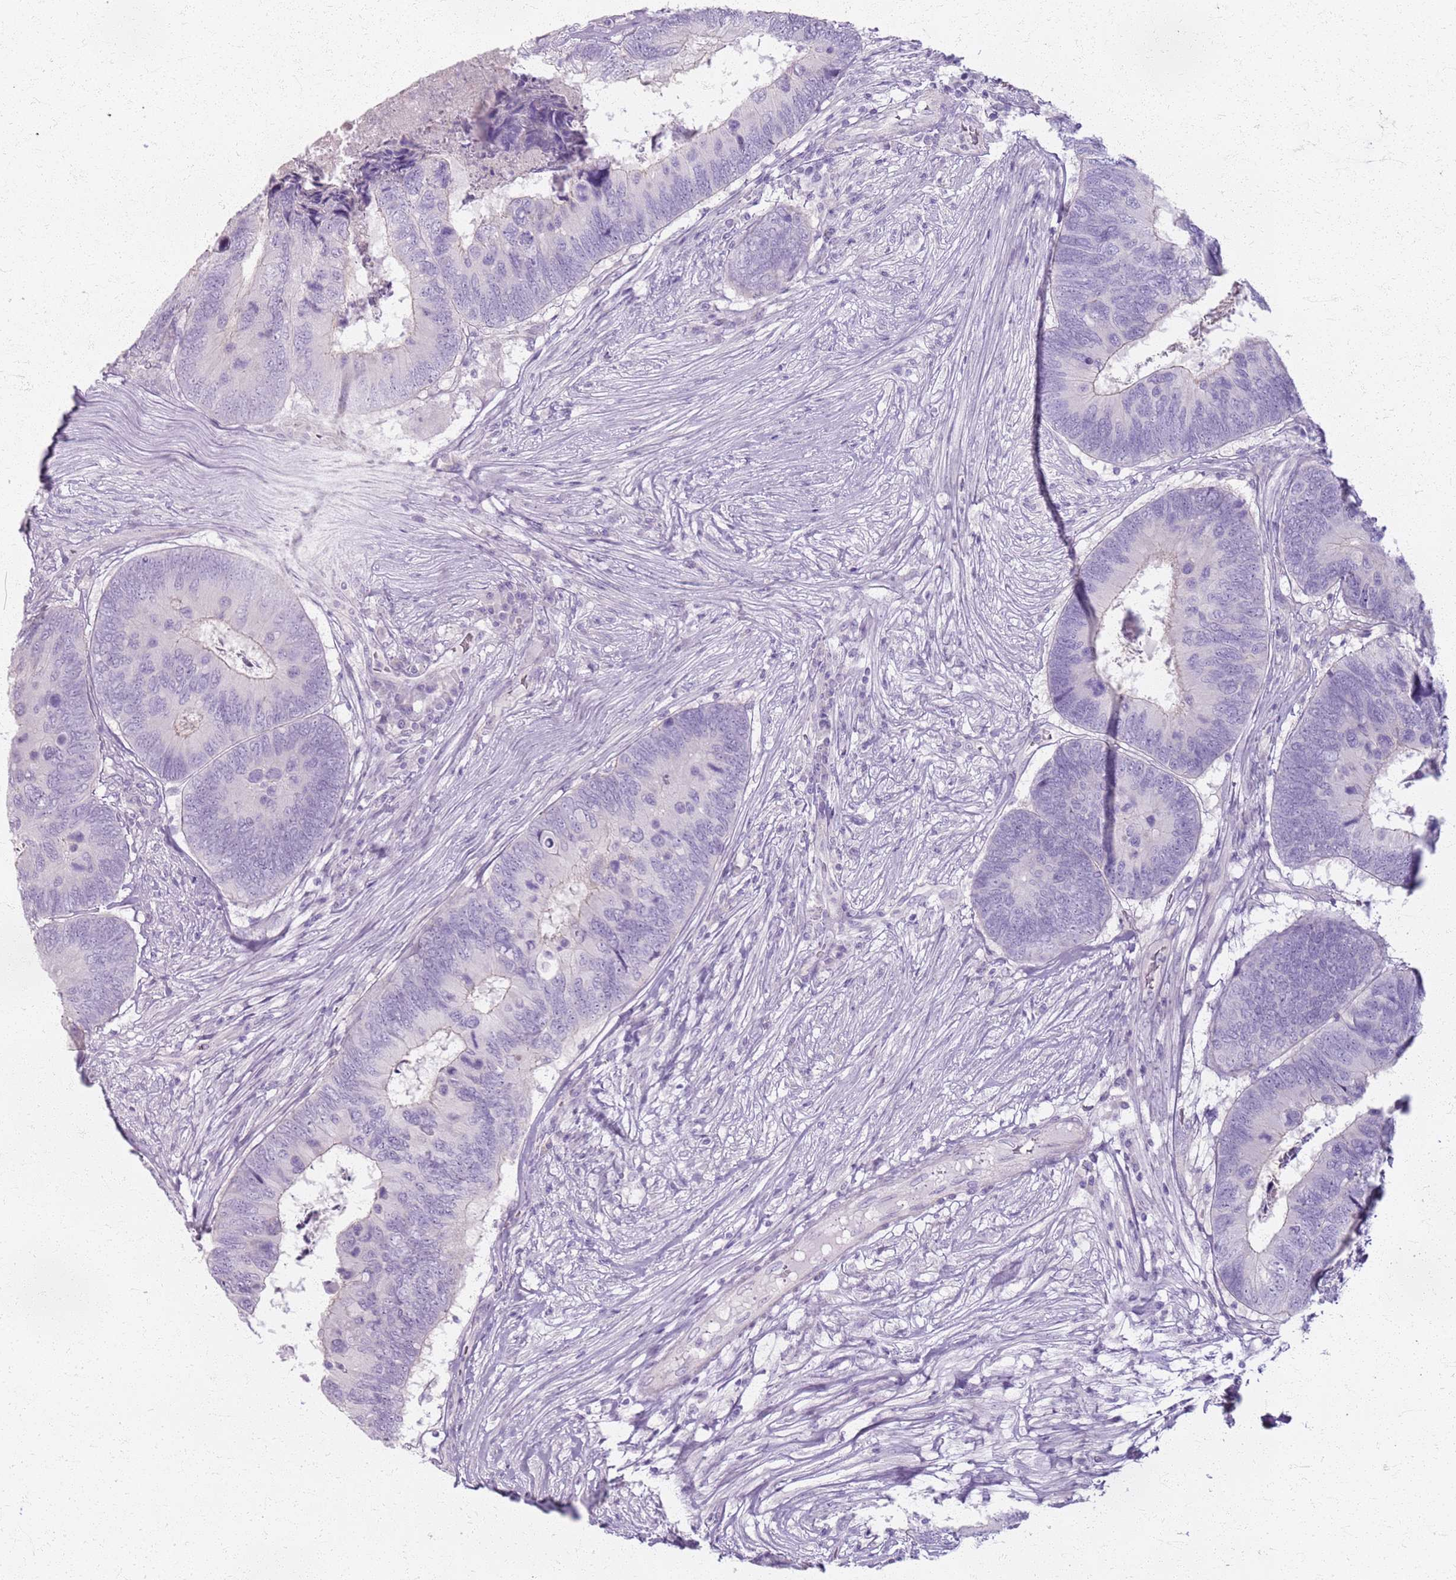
{"staining": {"intensity": "negative", "quantity": "none", "location": "none"}, "tissue": "colorectal cancer", "cell_type": "Tumor cells", "image_type": "cancer", "snomed": [{"axis": "morphology", "description": "Adenocarcinoma, NOS"}, {"axis": "topography", "description": "Colon"}], "caption": "DAB (3,3'-diaminobenzidine) immunohistochemical staining of human colorectal cancer exhibits no significant positivity in tumor cells.", "gene": "CSRP3", "patient": {"sex": "female", "age": 67}}